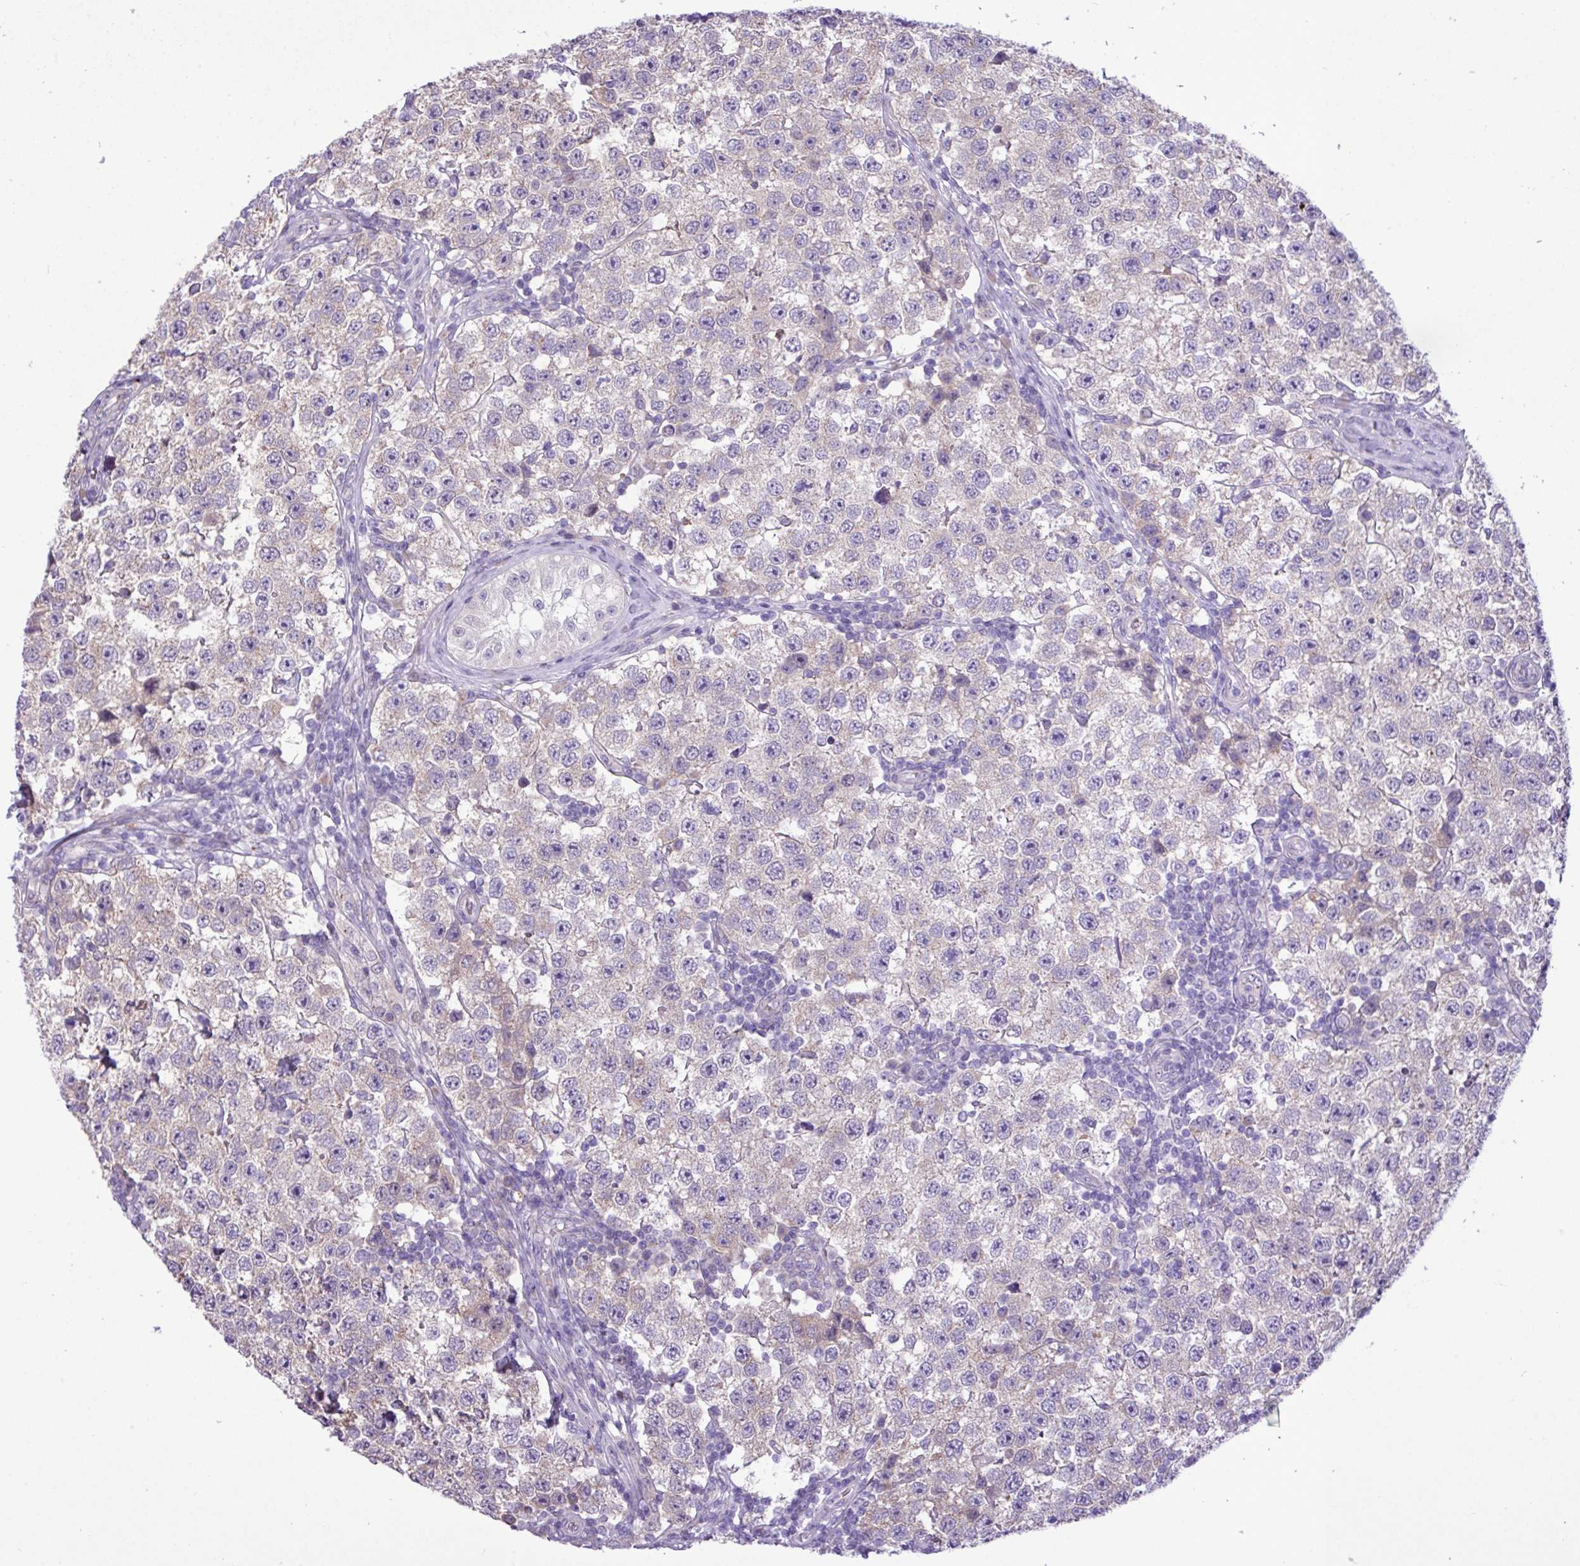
{"staining": {"intensity": "negative", "quantity": "none", "location": "none"}, "tissue": "testis cancer", "cell_type": "Tumor cells", "image_type": "cancer", "snomed": [{"axis": "morphology", "description": "Seminoma, NOS"}, {"axis": "topography", "description": "Testis"}], "caption": "Protein analysis of testis cancer (seminoma) demonstrates no significant staining in tumor cells.", "gene": "SPINK8", "patient": {"sex": "male", "age": 34}}